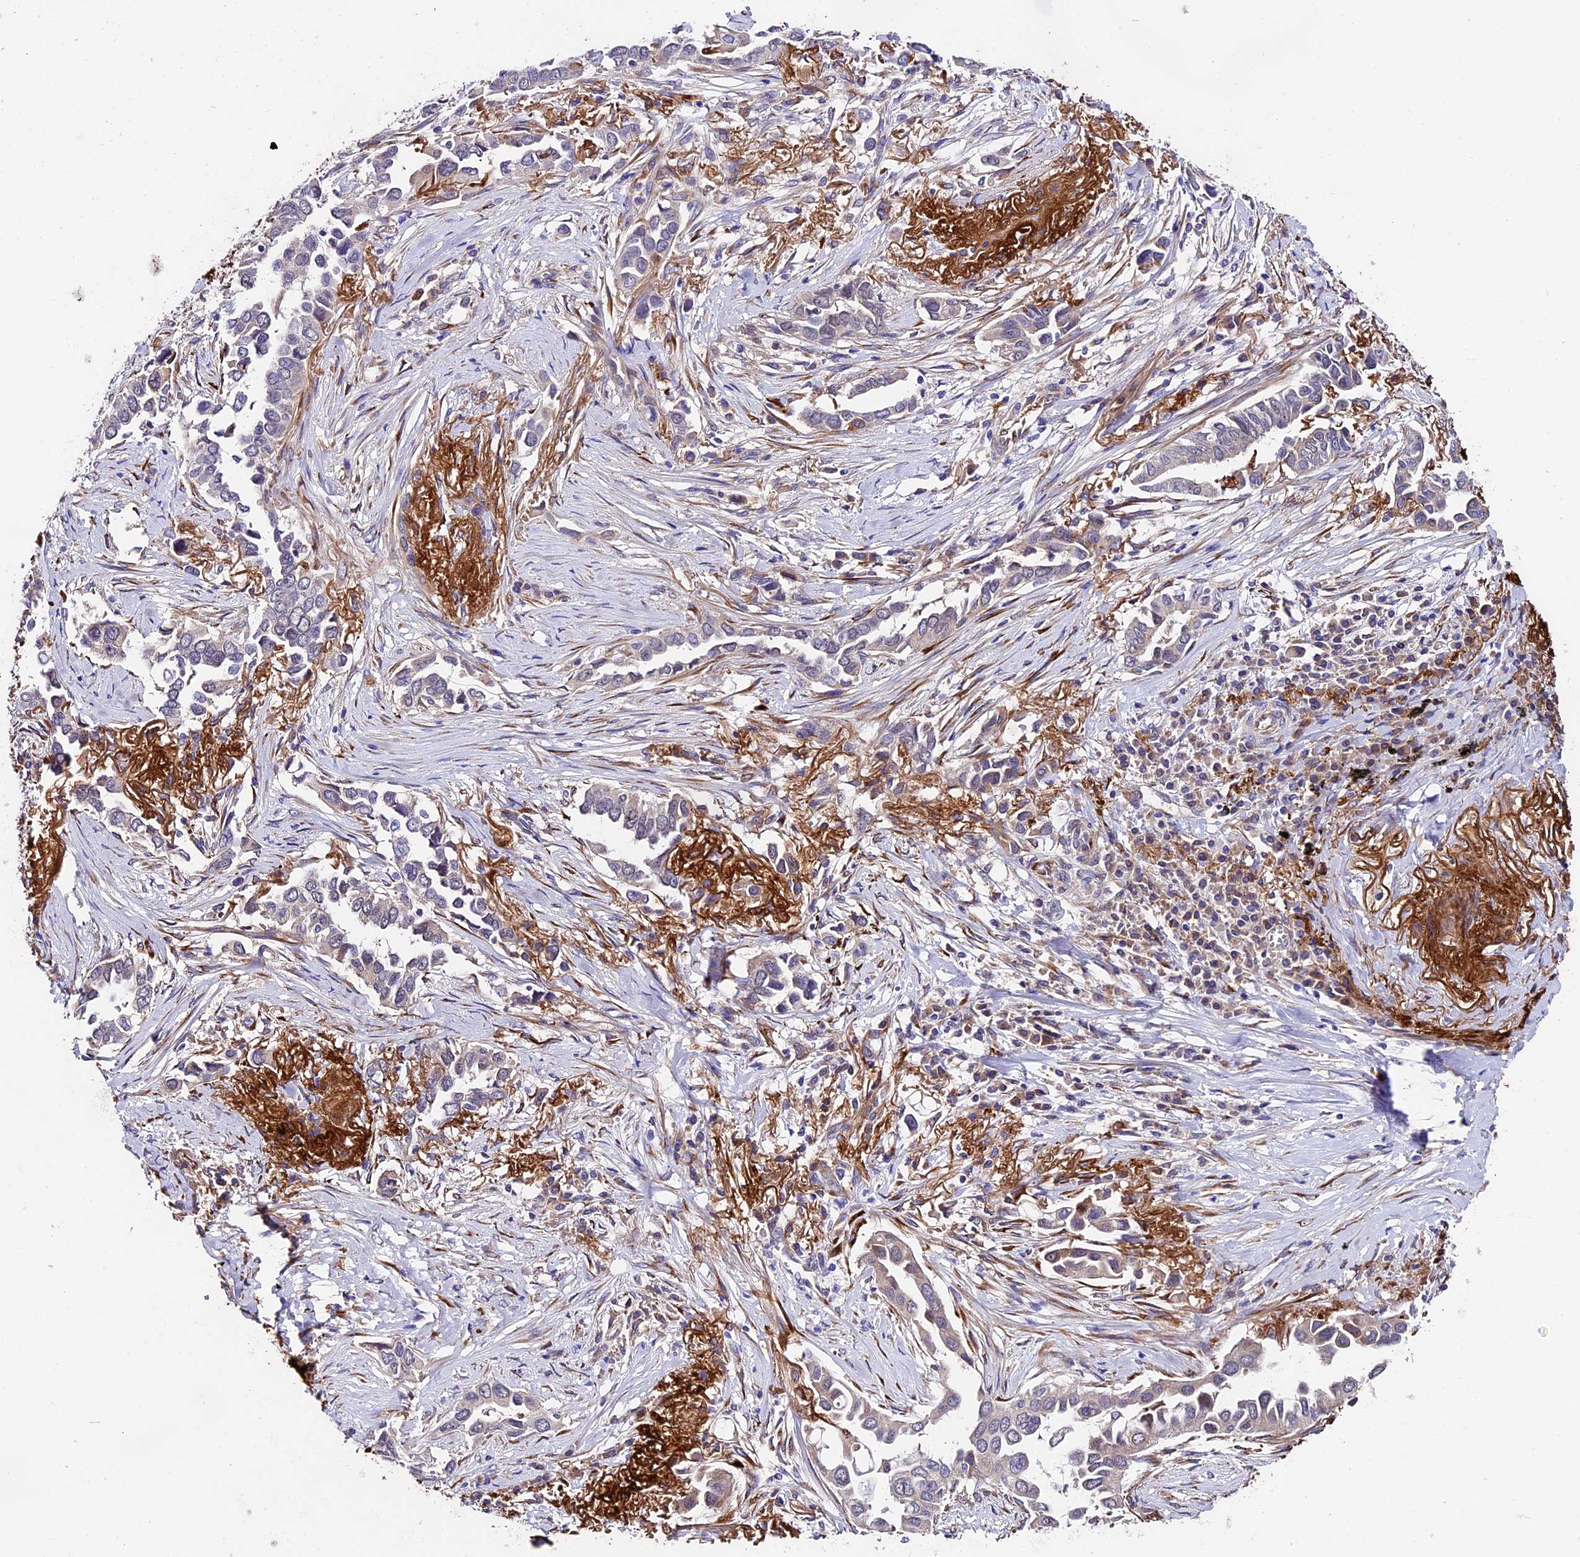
{"staining": {"intensity": "weak", "quantity": "<25%", "location": "cytoplasmic/membranous"}, "tissue": "lung cancer", "cell_type": "Tumor cells", "image_type": "cancer", "snomed": [{"axis": "morphology", "description": "Adenocarcinoma, NOS"}, {"axis": "topography", "description": "Lung"}], "caption": "Tumor cells show no significant protein positivity in lung adenocarcinoma.", "gene": "LSM7", "patient": {"sex": "female", "age": 76}}